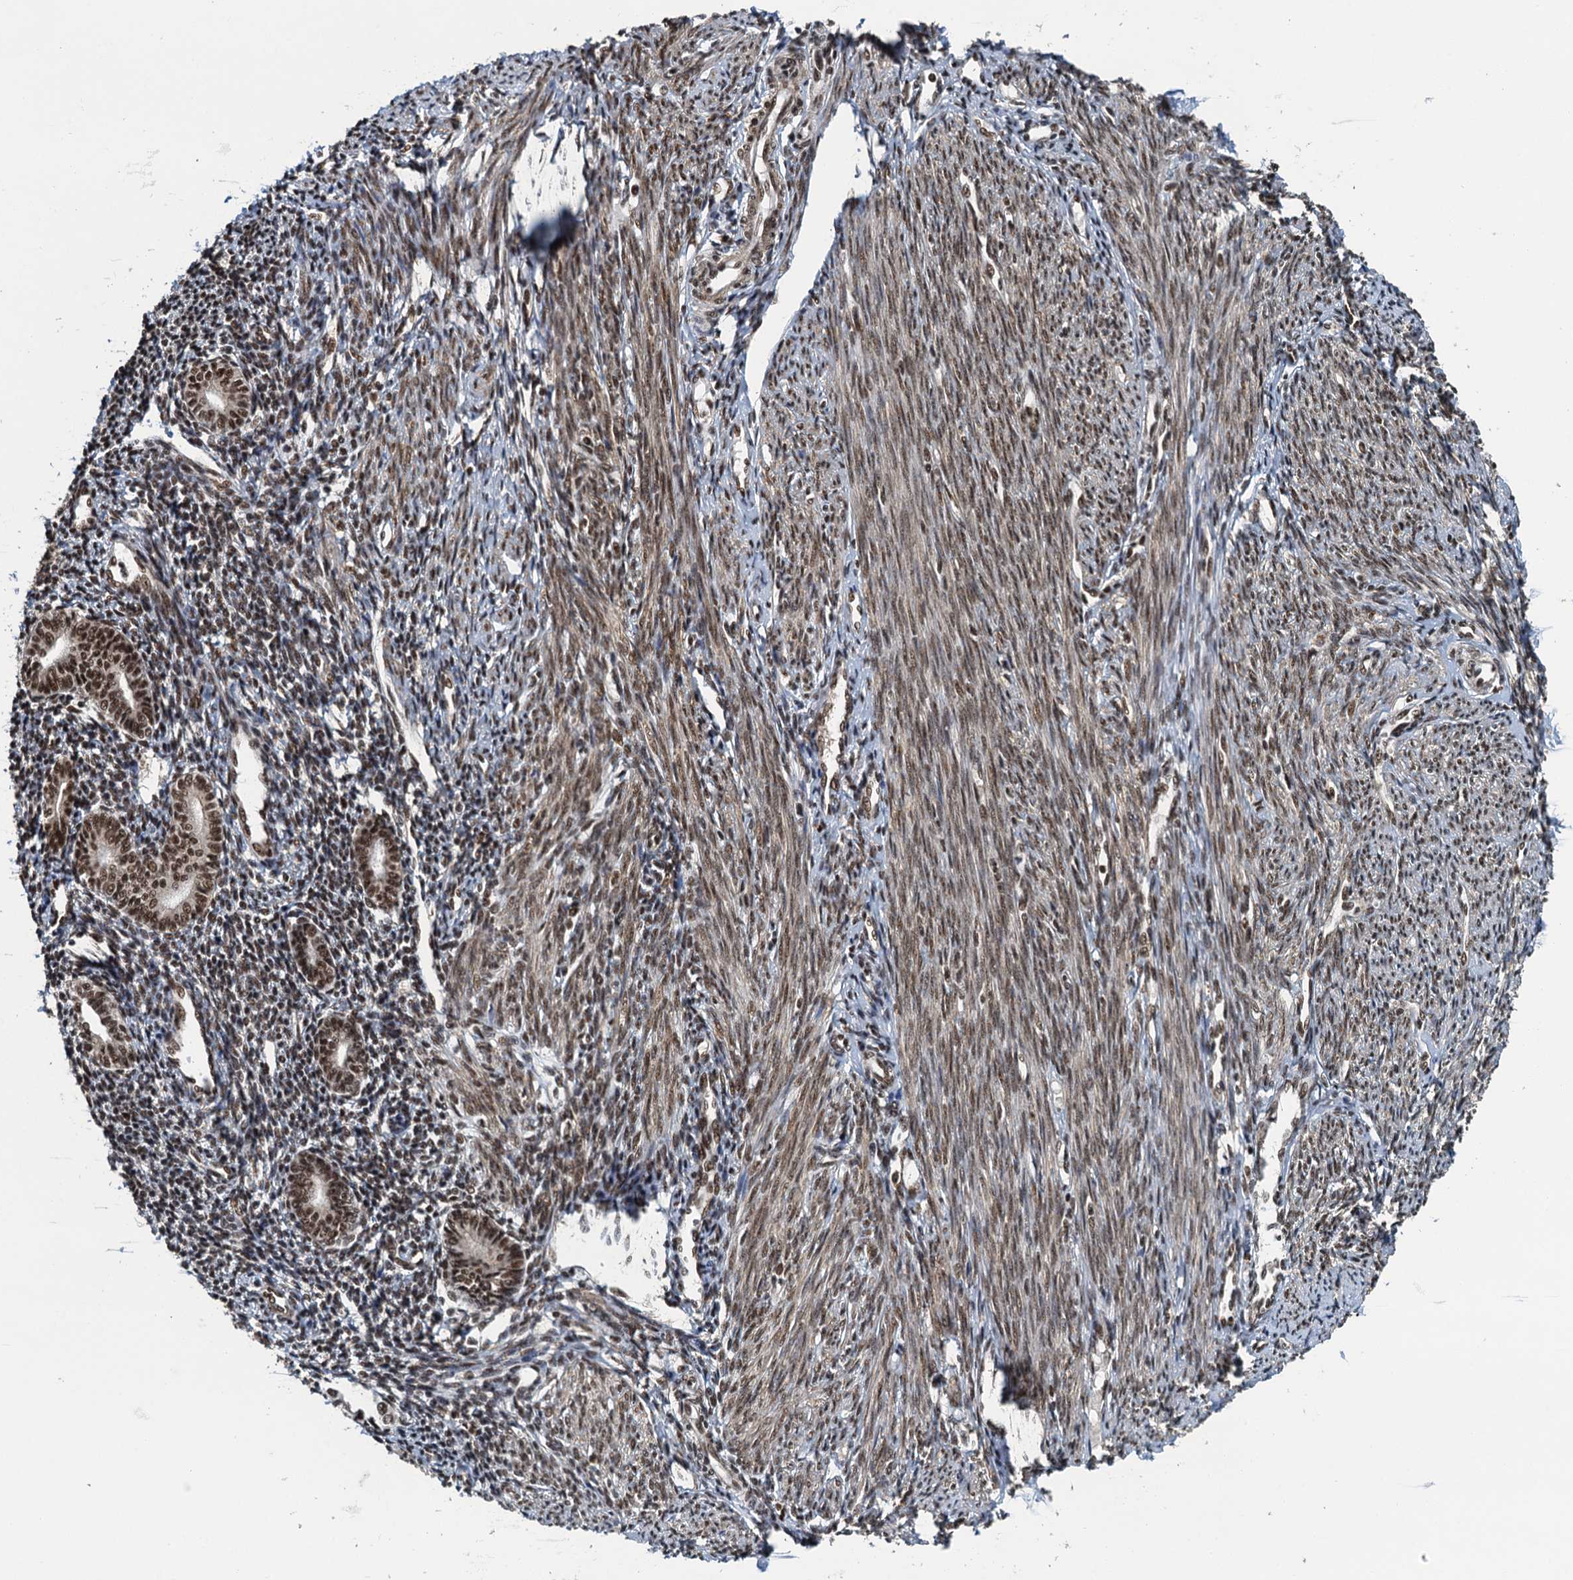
{"staining": {"intensity": "moderate", "quantity": ">75%", "location": "nuclear"}, "tissue": "endometrium", "cell_type": "Cells in endometrial stroma", "image_type": "normal", "snomed": [{"axis": "morphology", "description": "Normal tissue, NOS"}, {"axis": "topography", "description": "Endometrium"}], "caption": "A brown stain labels moderate nuclear positivity of a protein in cells in endometrial stroma of normal human endometrium. The protein of interest is stained brown, and the nuclei are stained in blue (DAB (3,3'-diaminobenzidine) IHC with brightfield microscopy, high magnification).", "gene": "ZC3H18", "patient": {"sex": "female", "age": 56}}